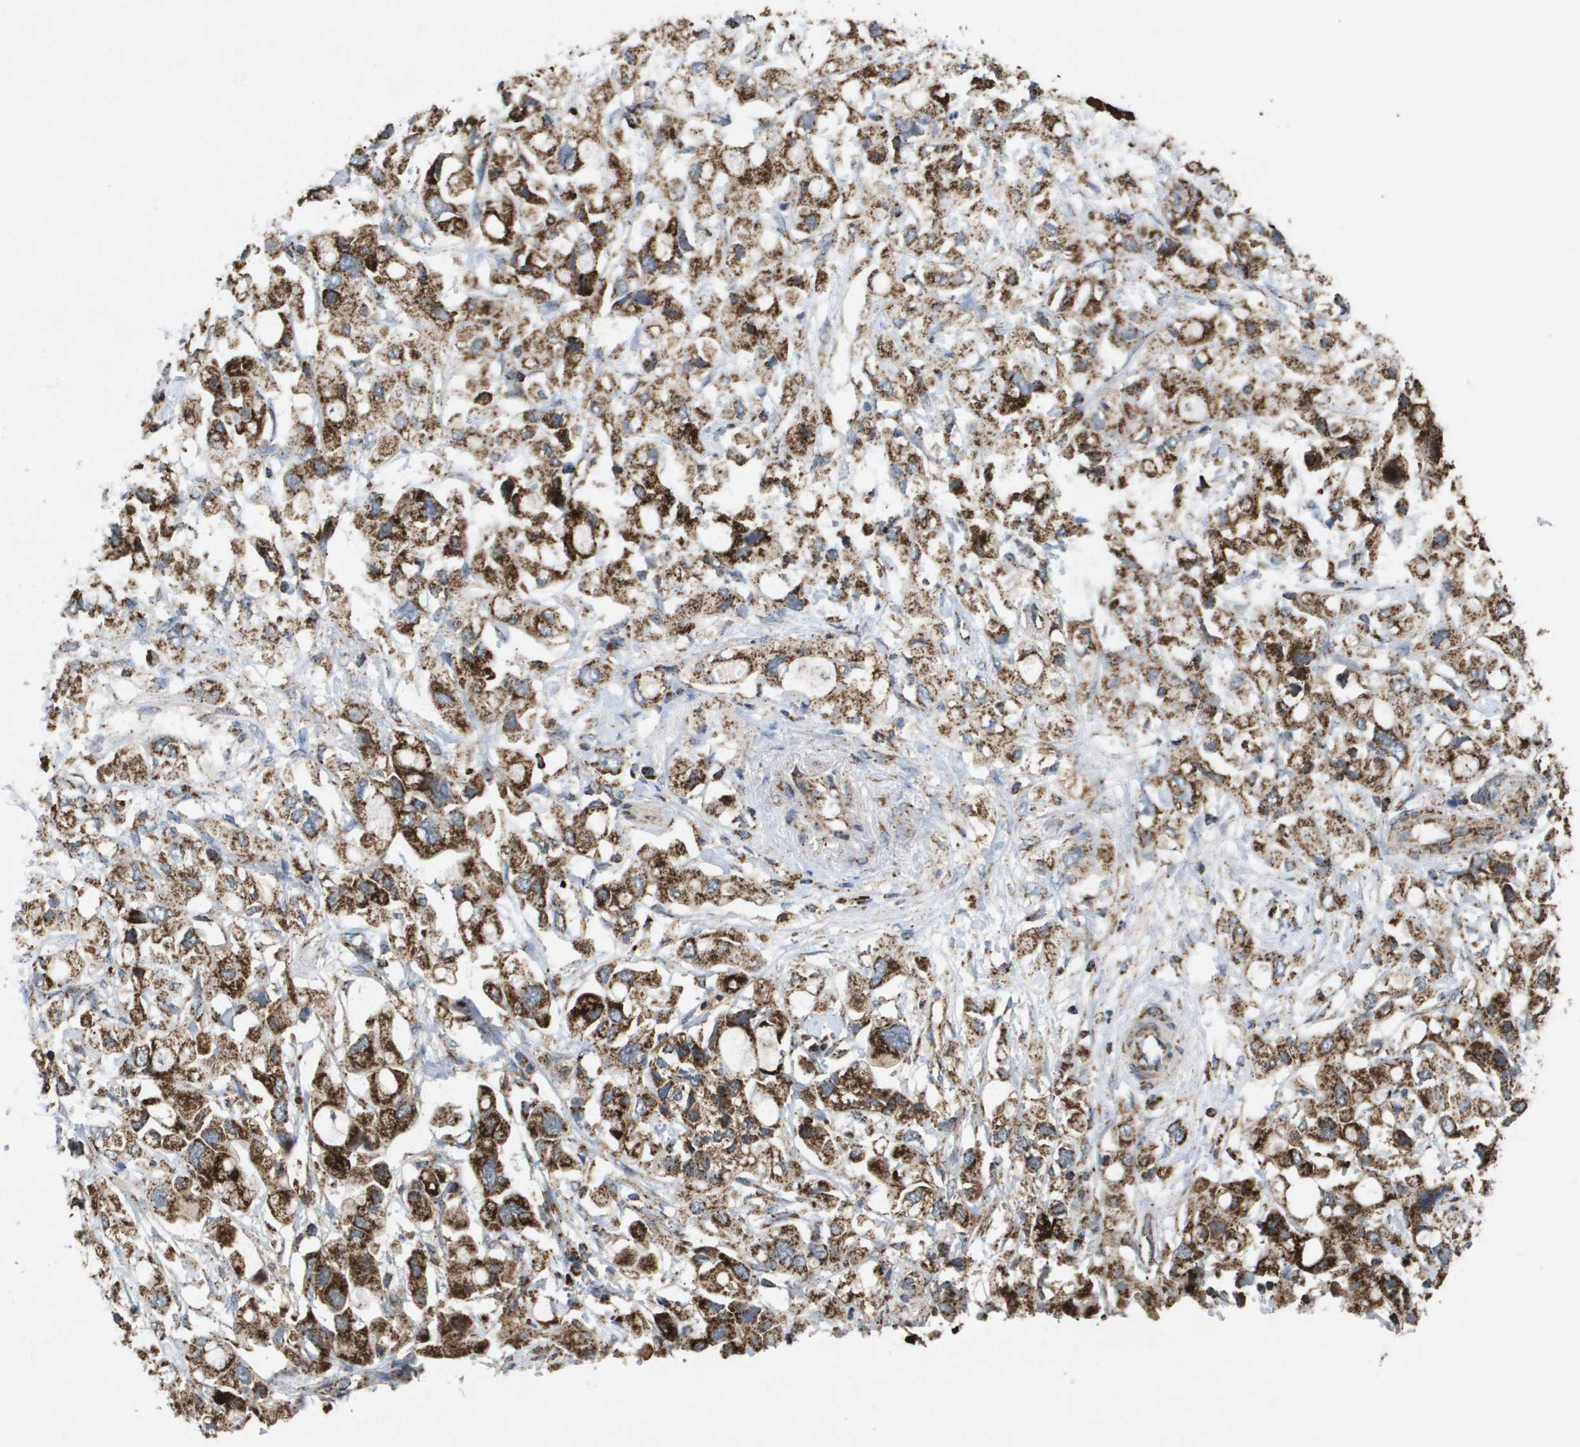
{"staining": {"intensity": "strong", "quantity": ">75%", "location": "cytoplasmic/membranous"}, "tissue": "pancreatic cancer", "cell_type": "Tumor cells", "image_type": "cancer", "snomed": [{"axis": "morphology", "description": "Adenocarcinoma, NOS"}, {"axis": "topography", "description": "Pancreas"}], "caption": "A histopathology image showing strong cytoplasmic/membranous positivity in approximately >75% of tumor cells in pancreatic cancer (adenocarcinoma), as visualized by brown immunohistochemical staining.", "gene": "HSPE1", "patient": {"sex": "female", "age": 56}}